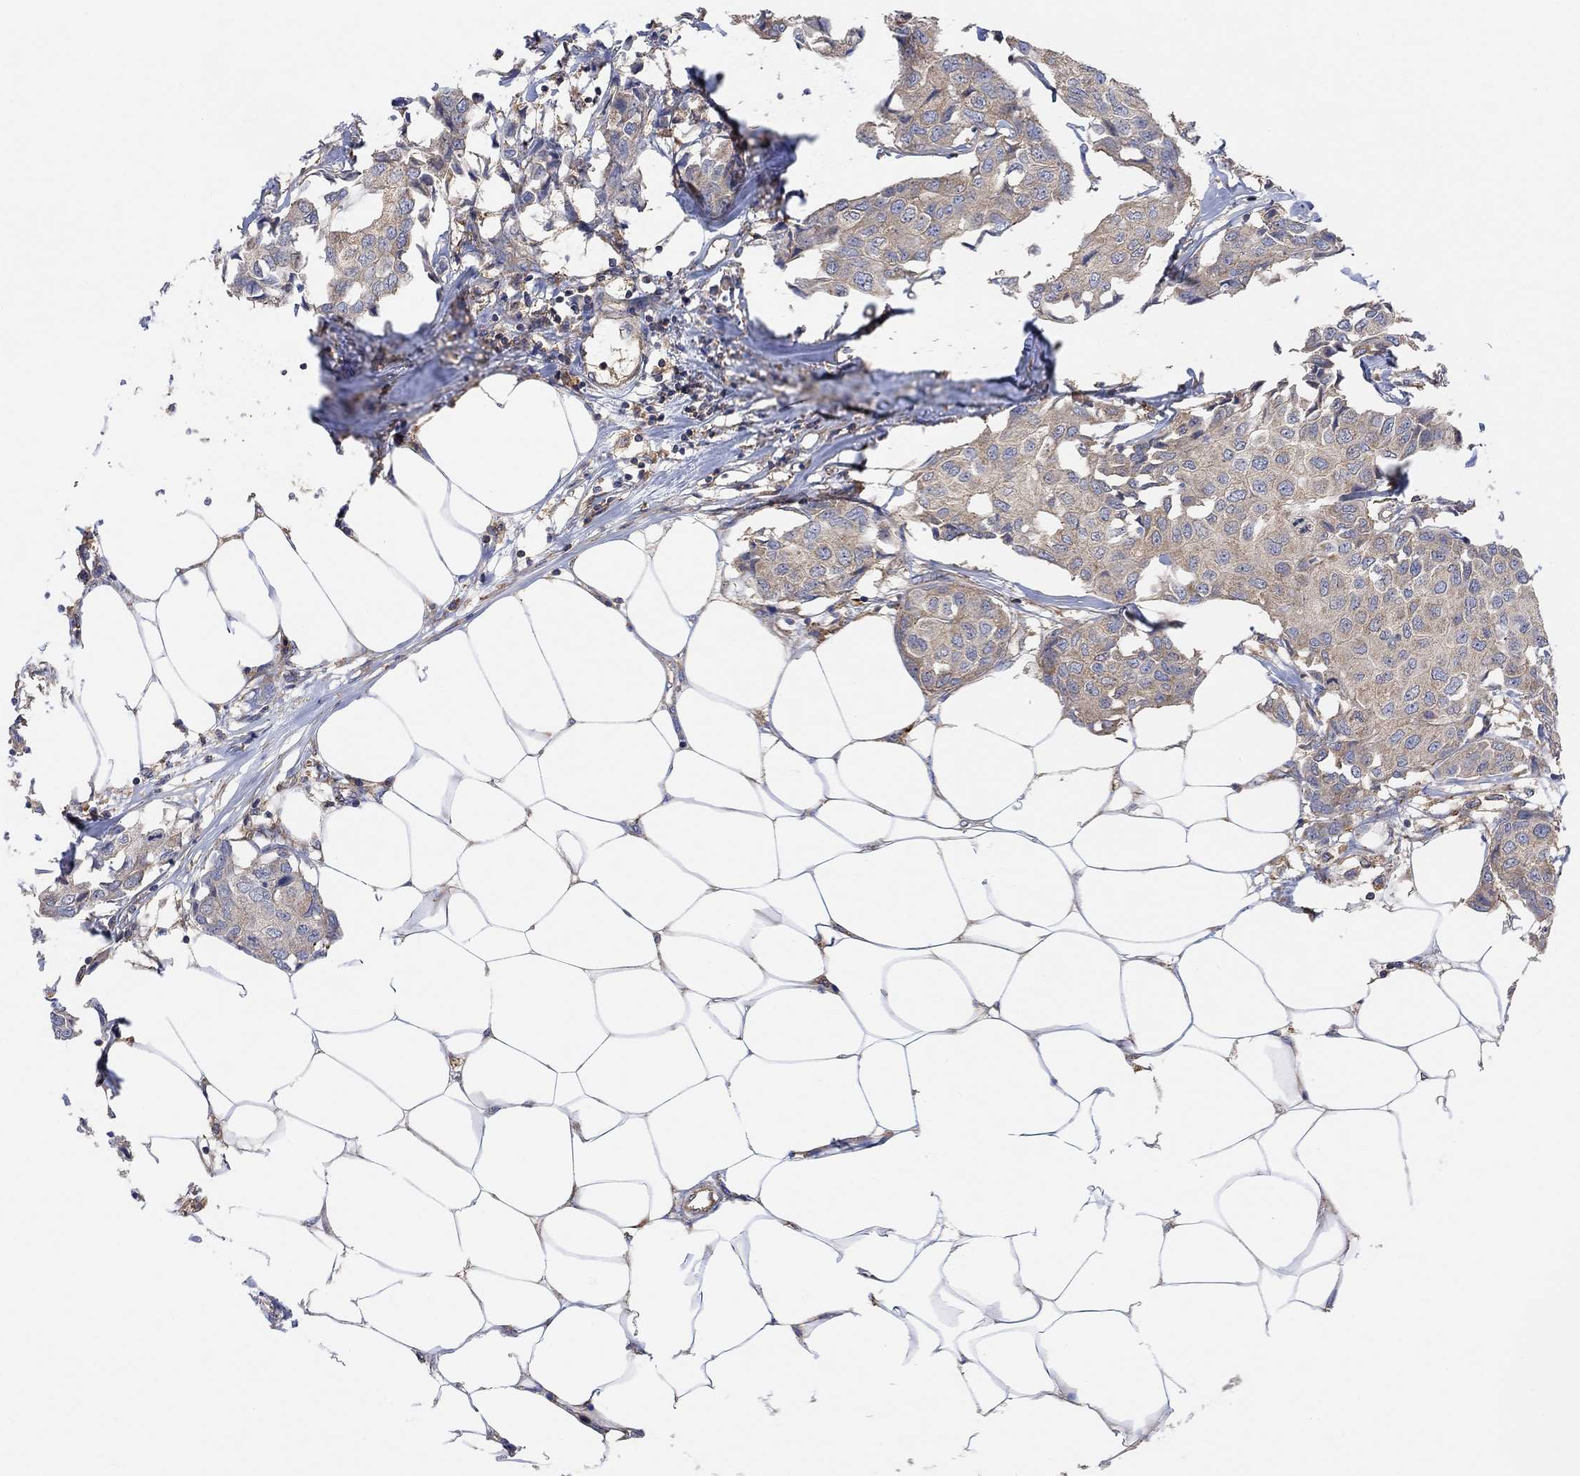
{"staining": {"intensity": "negative", "quantity": "none", "location": "none"}, "tissue": "breast cancer", "cell_type": "Tumor cells", "image_type": "cancer", "snomed": [{"axis": "morphology", "description": "Duct carcinoma"}, {"axis": "topography", "description": "Breast"}], "caption": "Immunohistochemical staining of human infiltrating ductal carcinoma (breast) shows no significant positivity in tumor cells.", "gene": "BLOC1S3", "patient": {"sex": "female", "age": 80}}